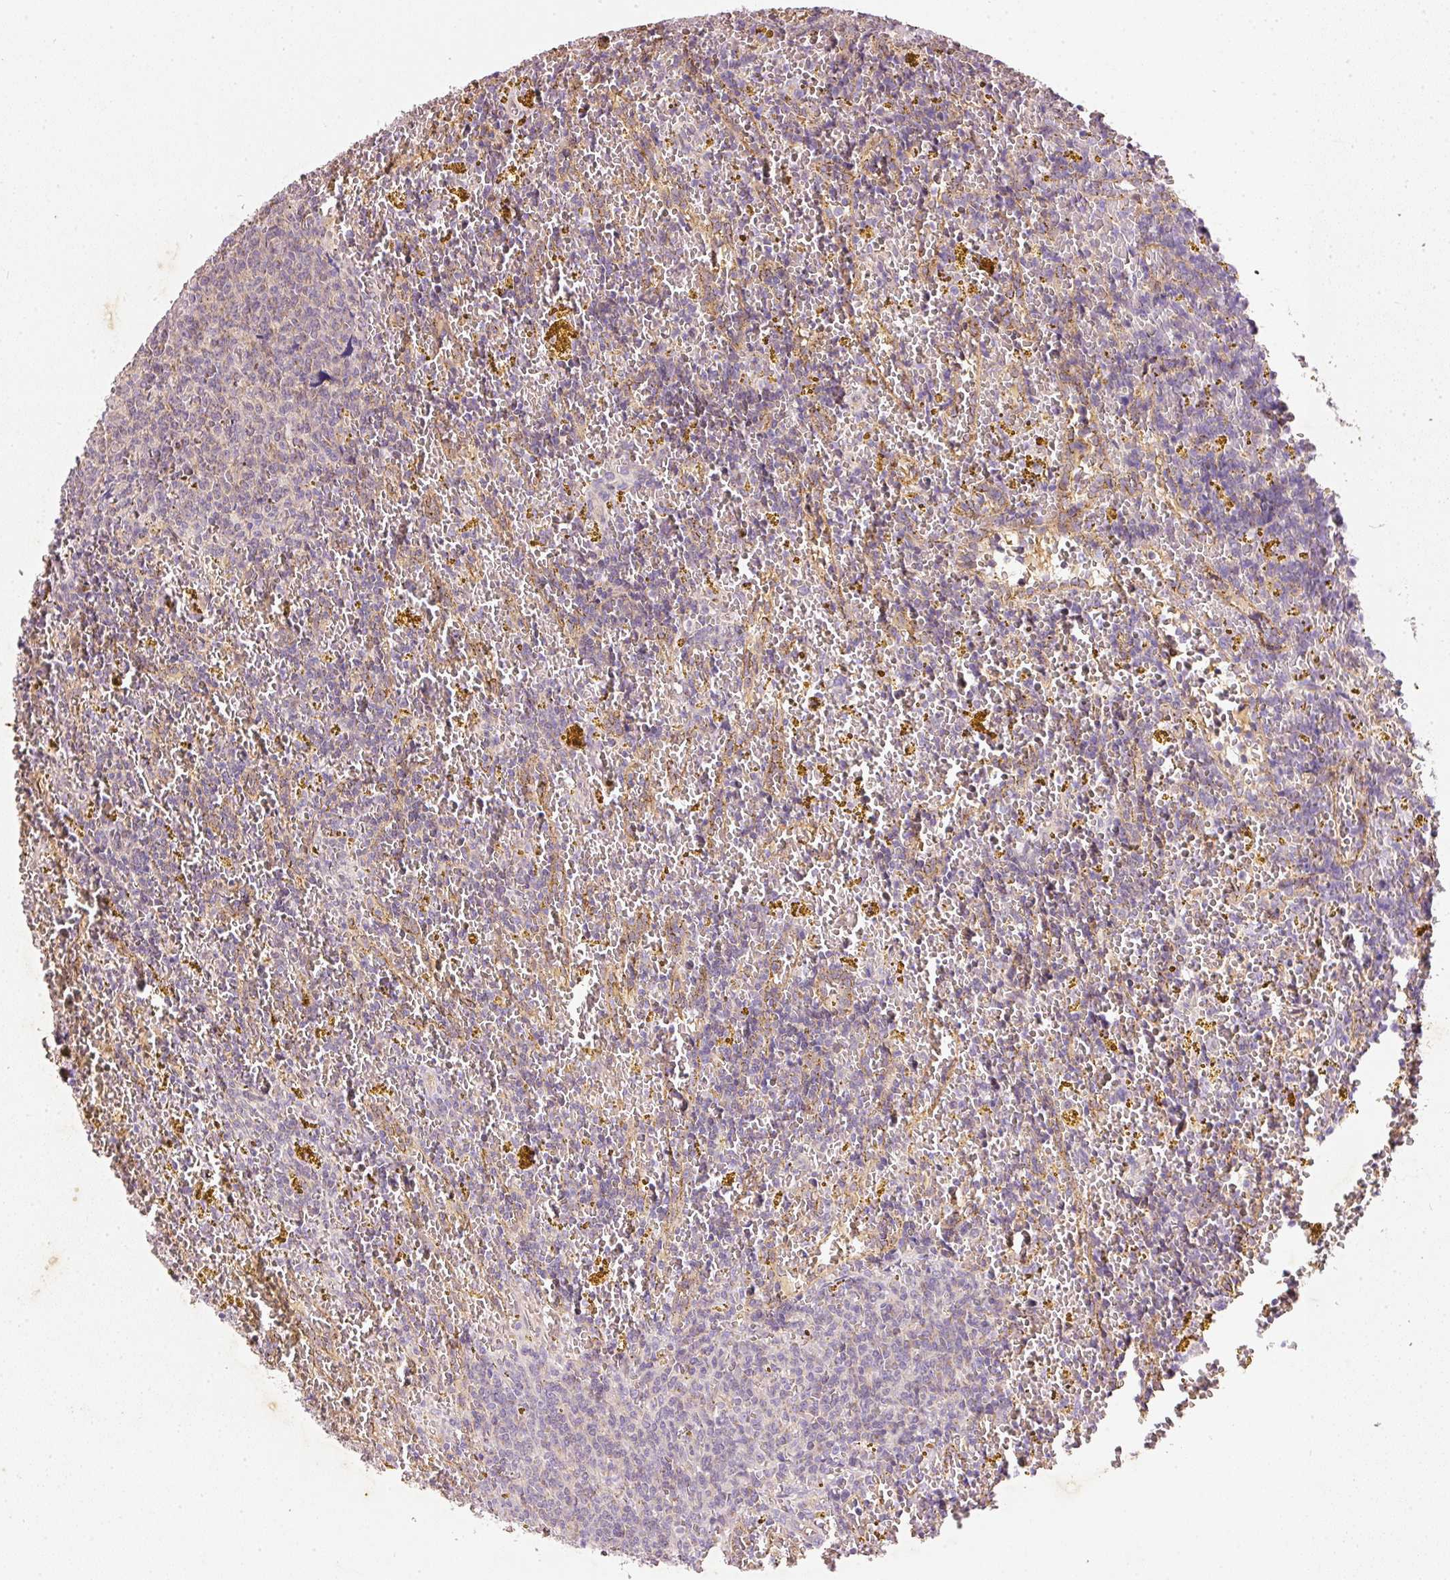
{"staining": {"intensity": "negative", "quantity": "none", "location": "none"}, "tissue": "lymphoma", "cell_type": "Tumor cells", "image_type": "cancer", "snomed": [{"axis": "morphology", "description": "Malignant lymphoma, non-Hodgkin's type, Low grade"}, {"axis": "topography", "description": "Spleen"}, {"axis": "topography", "description": "Lymph node"}], "caption": "Protein analysis of malignant lymphoma, non-Hodgkin's type (low-grade) shows no significant positivity in tumor cells.", "gene": "RGL2", "patient": {"sex": "female", "age": 66}}